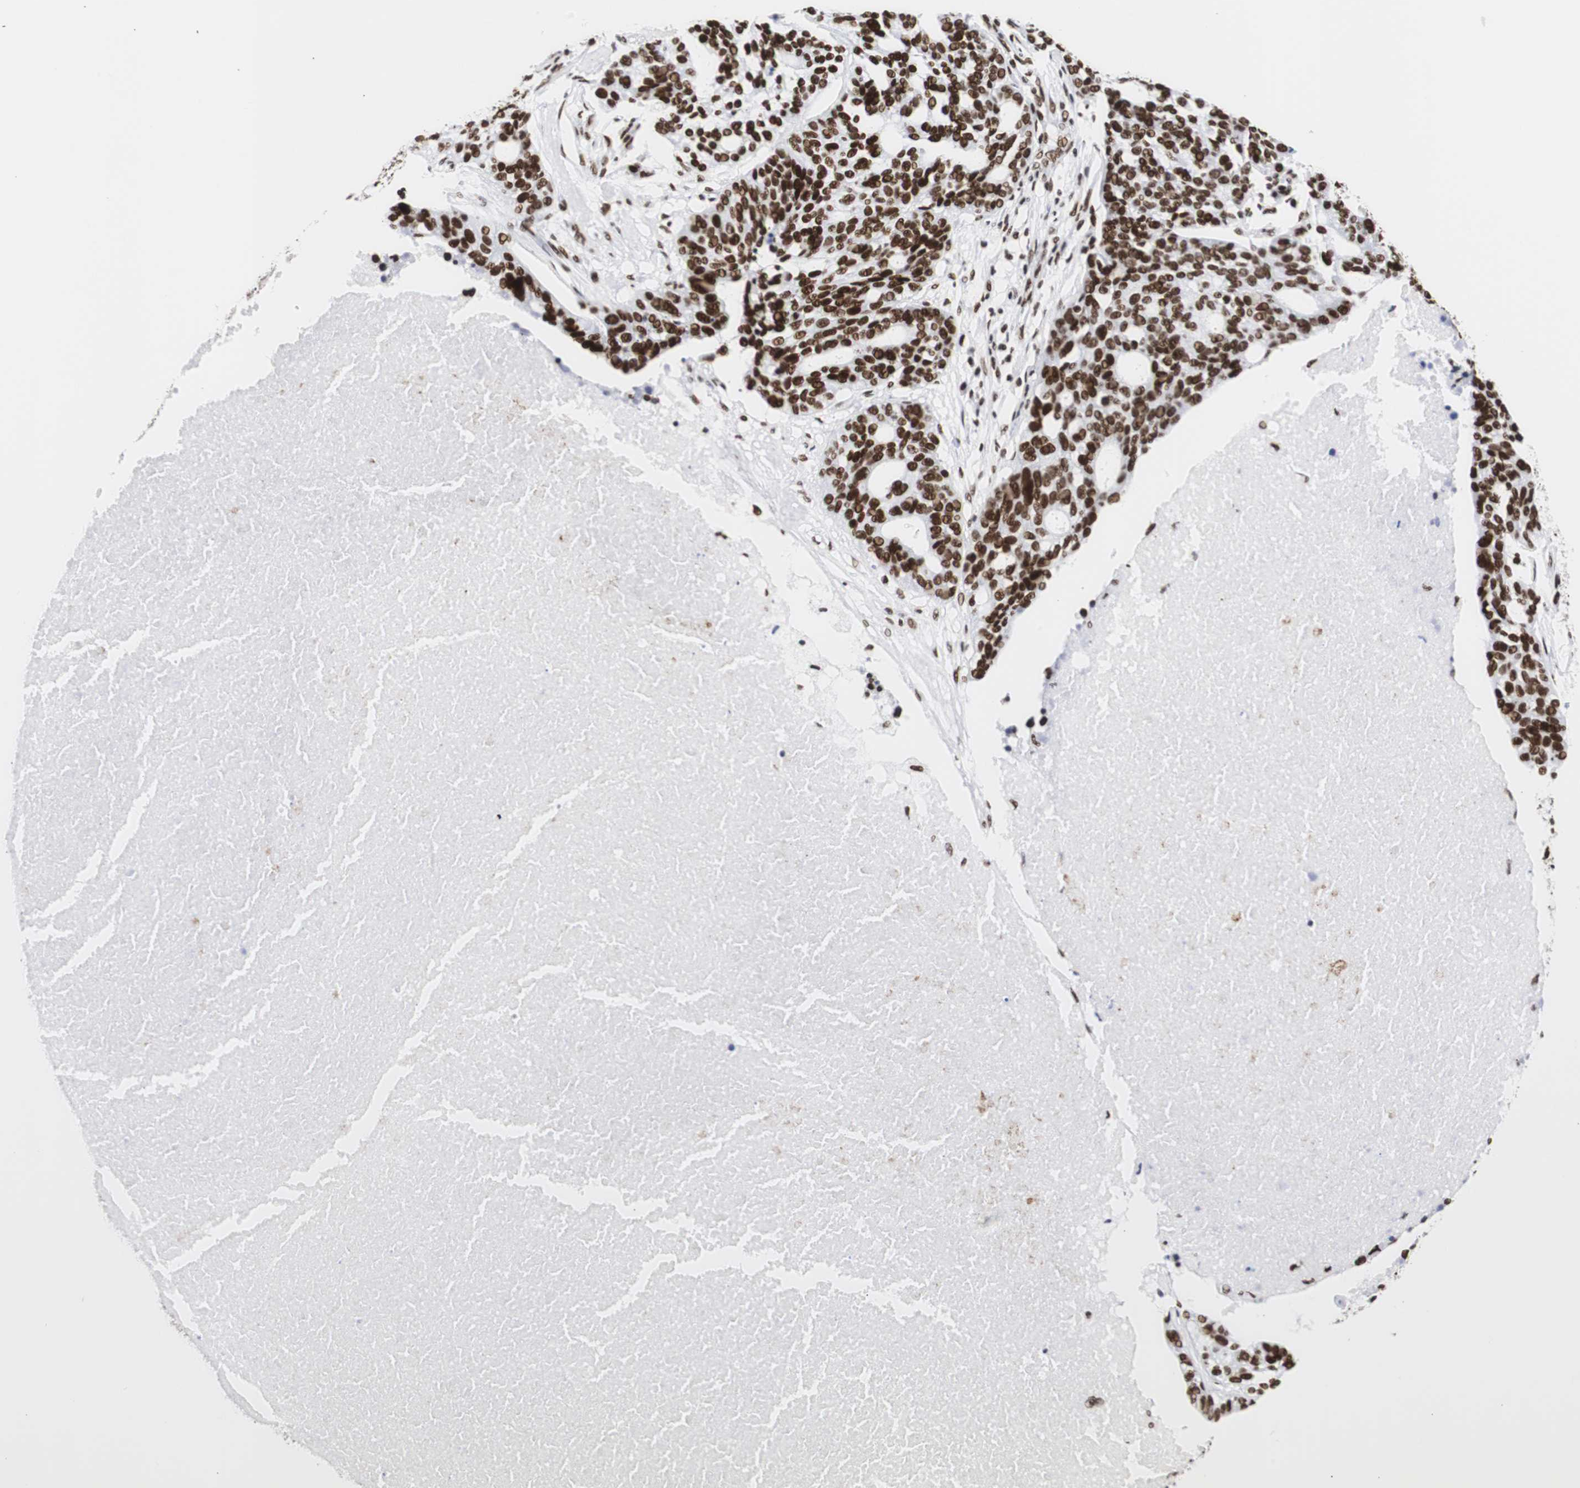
{"staining": {"intensity": "strong", "quantity": ">75%", "location": "nuclear"}, "tissue": "ovarian cancer", "cell_type": "Tumor cells", "image_type": "cancer", "snomed": [{"axis": "morphology", "description": "Cystadenocarcinoma, serous, NOS"}, {"axis": "topography", "description": "Ovary"}], "caption": "This histopathology image demonstrates immunohistochemistry (IHC) staining of human serous cystadenocarcinoma (ovarian), with high strong nuclear staining in approximately >75% of tumor cells.", "gene": "HNRNPH2", "patient": {"sex": "female", "age": 59}}